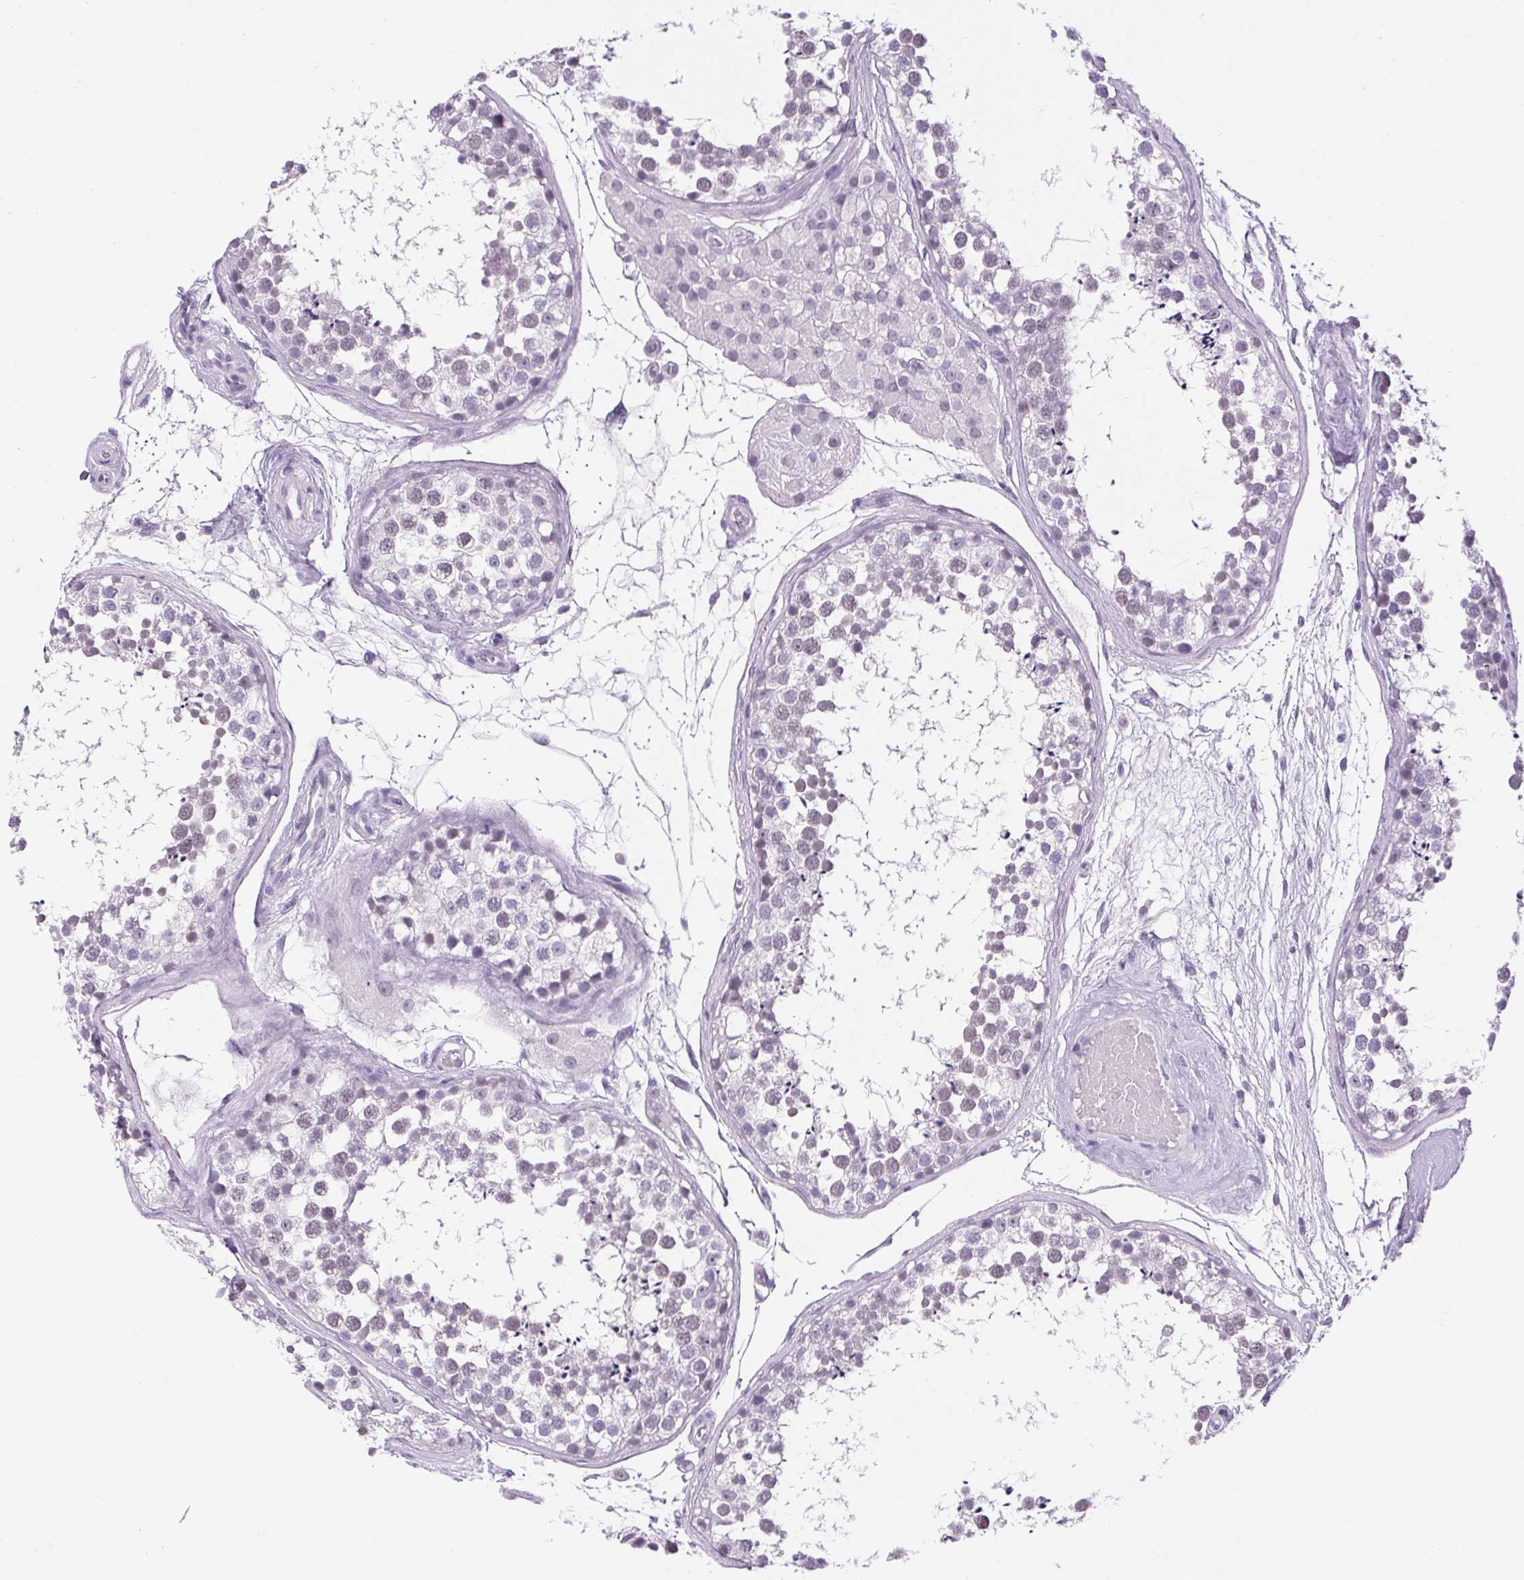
{"staining": {"intensity": "negative", "quantity": "none", "location": "none"}, "tissue": "testis", "cell_type": "Cells in seminiferous ducts", "image_type": "normal", "snomed": [{"axis": "morphology", "description": "Normal tissue, NOS"}, {"axis": "morphology", "description": "Seminoma, NOS"}, {"axis": "topography", "description": "Testis"}], "caption": "A high-resolution photomicrograph shows immunohistochemistry staining of normal testis, which displays no significant staining in cells in seminiferous ducts. The staining was performed using DAB to visualize the protein expression in brown, while the nuclei were stained in blue with hematoxylin (Magnification: 20x).", "gene": "BCAS1", "patient": {"sex": "male", "age": 65}}